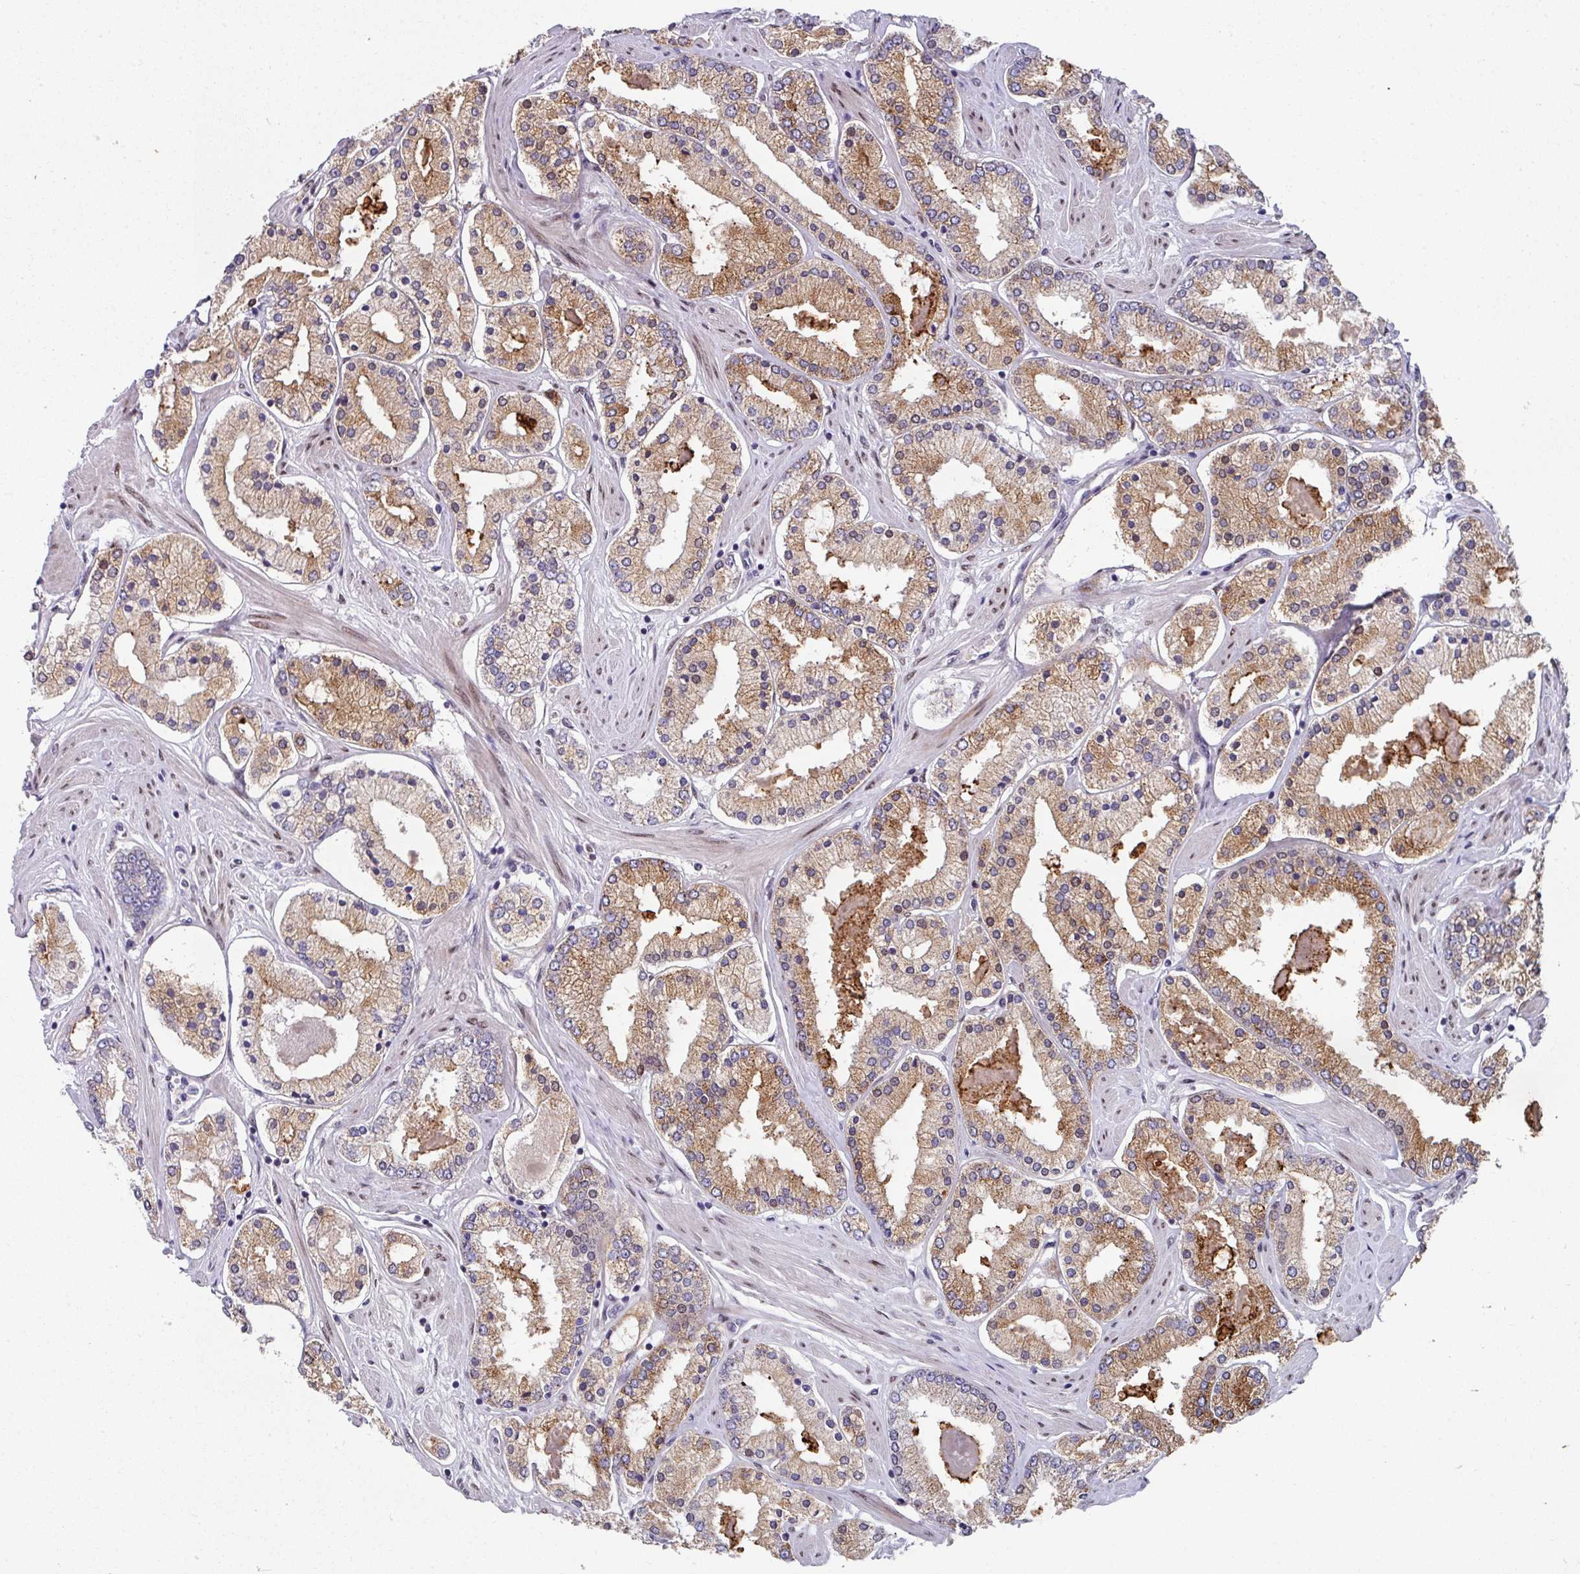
{"staining": {"intensity": "moderate", "quantity": ">75%", "location": "cytoplasmic/membranous"}, "tissue": "prostate cancer", "cell_type": "Tumor cells", "image_type": "cancer", "snomed": [{"axis": "morphology", "description": "Adenocarcinoma, Low grade"}, {"axis": "topography", "description": "Prostate"}], "caption": "Tumor cells demonstrate medium levels of moderate cytoplasmic/membranous expression in about >75% of cells in human prostate low-grade adenocarcinoma. (DAB IHC, brown staining for protein, blue staining for nuclei).", "gene": "CBX7", "patient": {"sex": "male", "age": 42}}